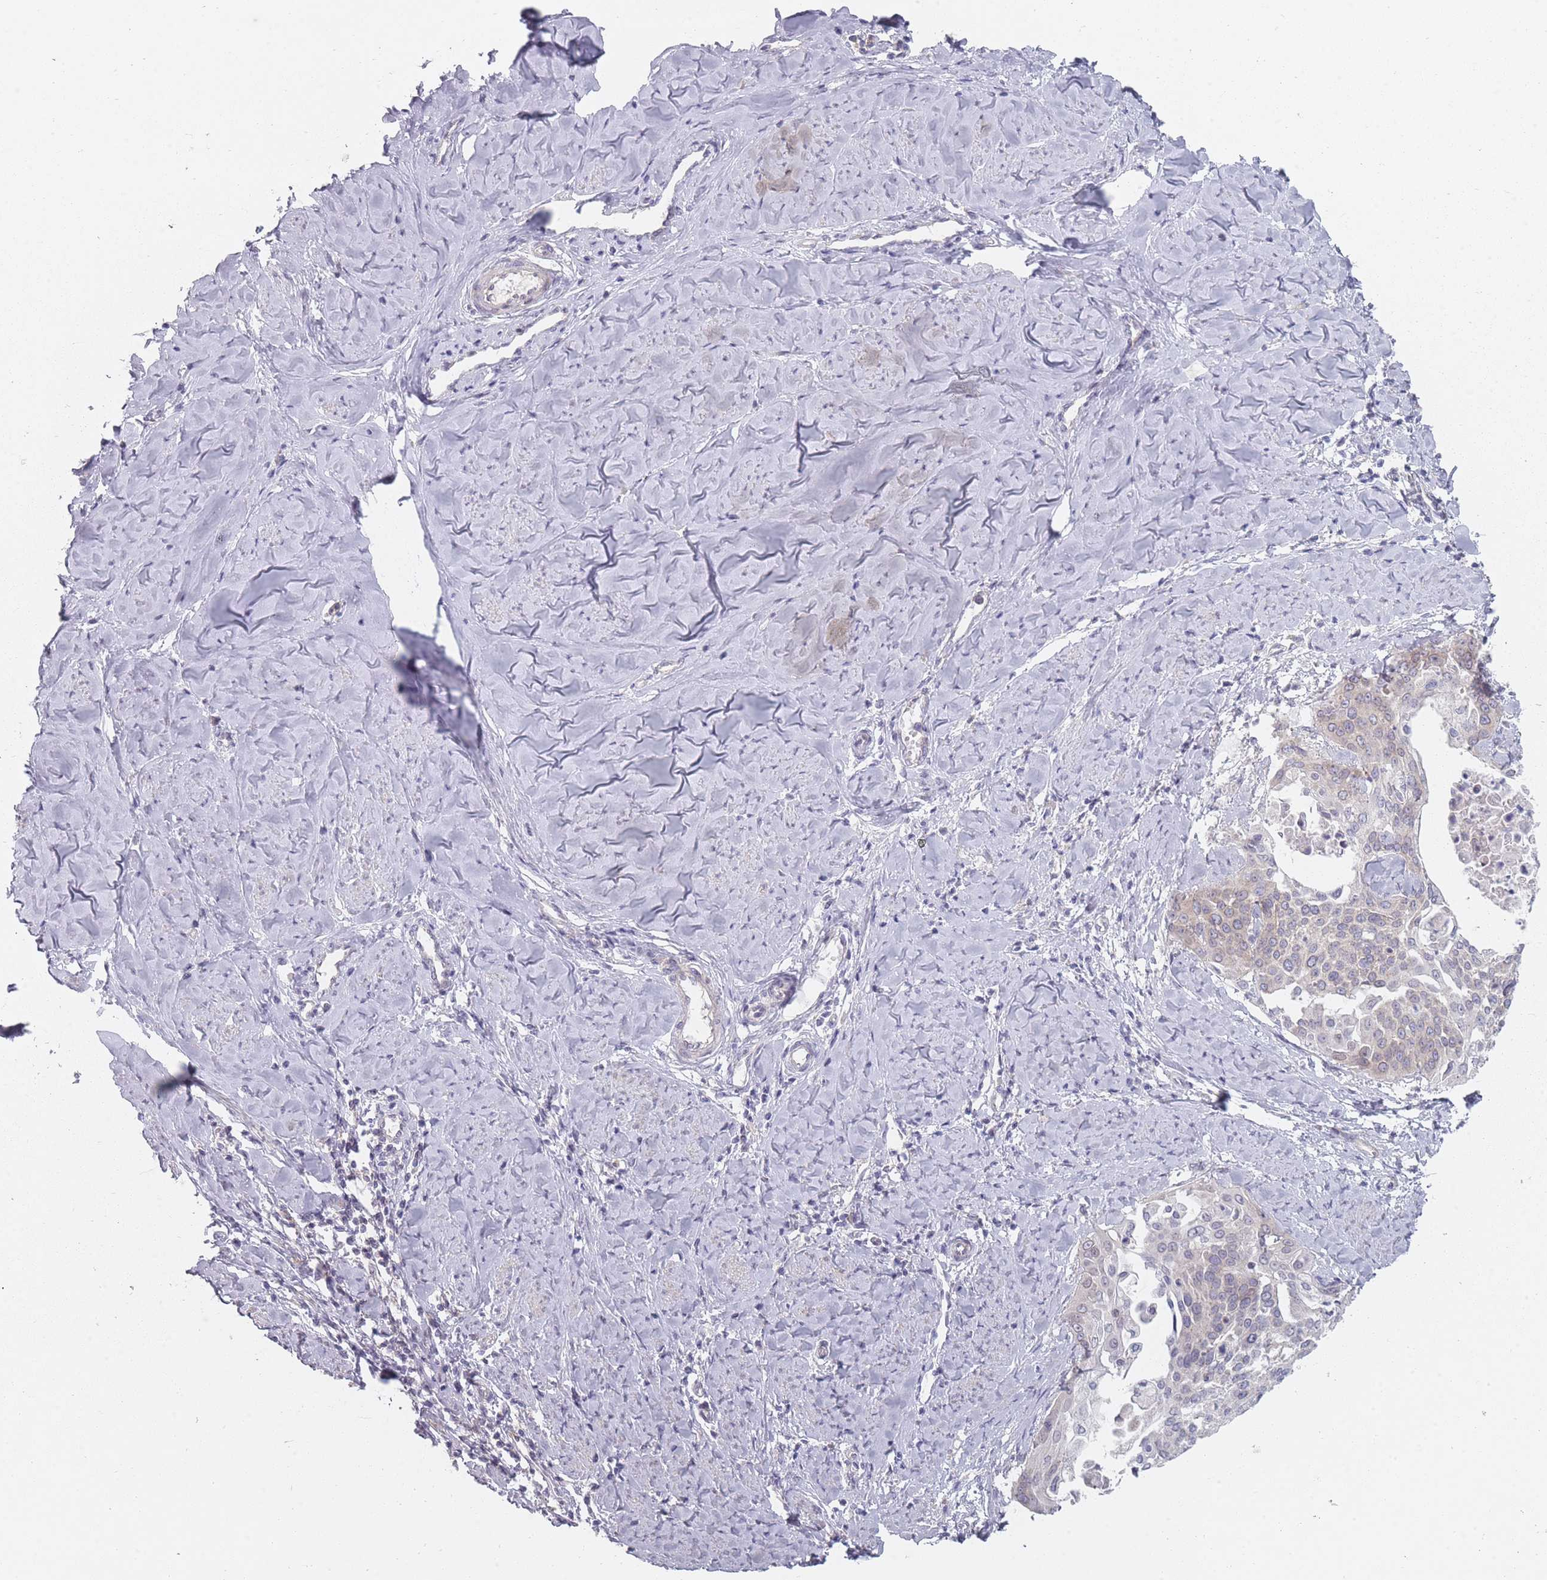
{"staining": {"intensity": "weak", "quantity": "<25%", "location": "cytoplasmic/membranous"}, "tissue": "cervical cancer", "cell_type": "Tumor cells", "image_type": "cancer", "snomed": [{"axis": "morphology", "description": "Squamous cell carcinoma, NOS"}, {"axis": "topography", "description": "Cervix"}], "caption": "Immunohistochemistry of cervical cancer shows no staining in tumor cells.", "gene": "PCDH12", "patient": {"sex": "female", "age": 44}}